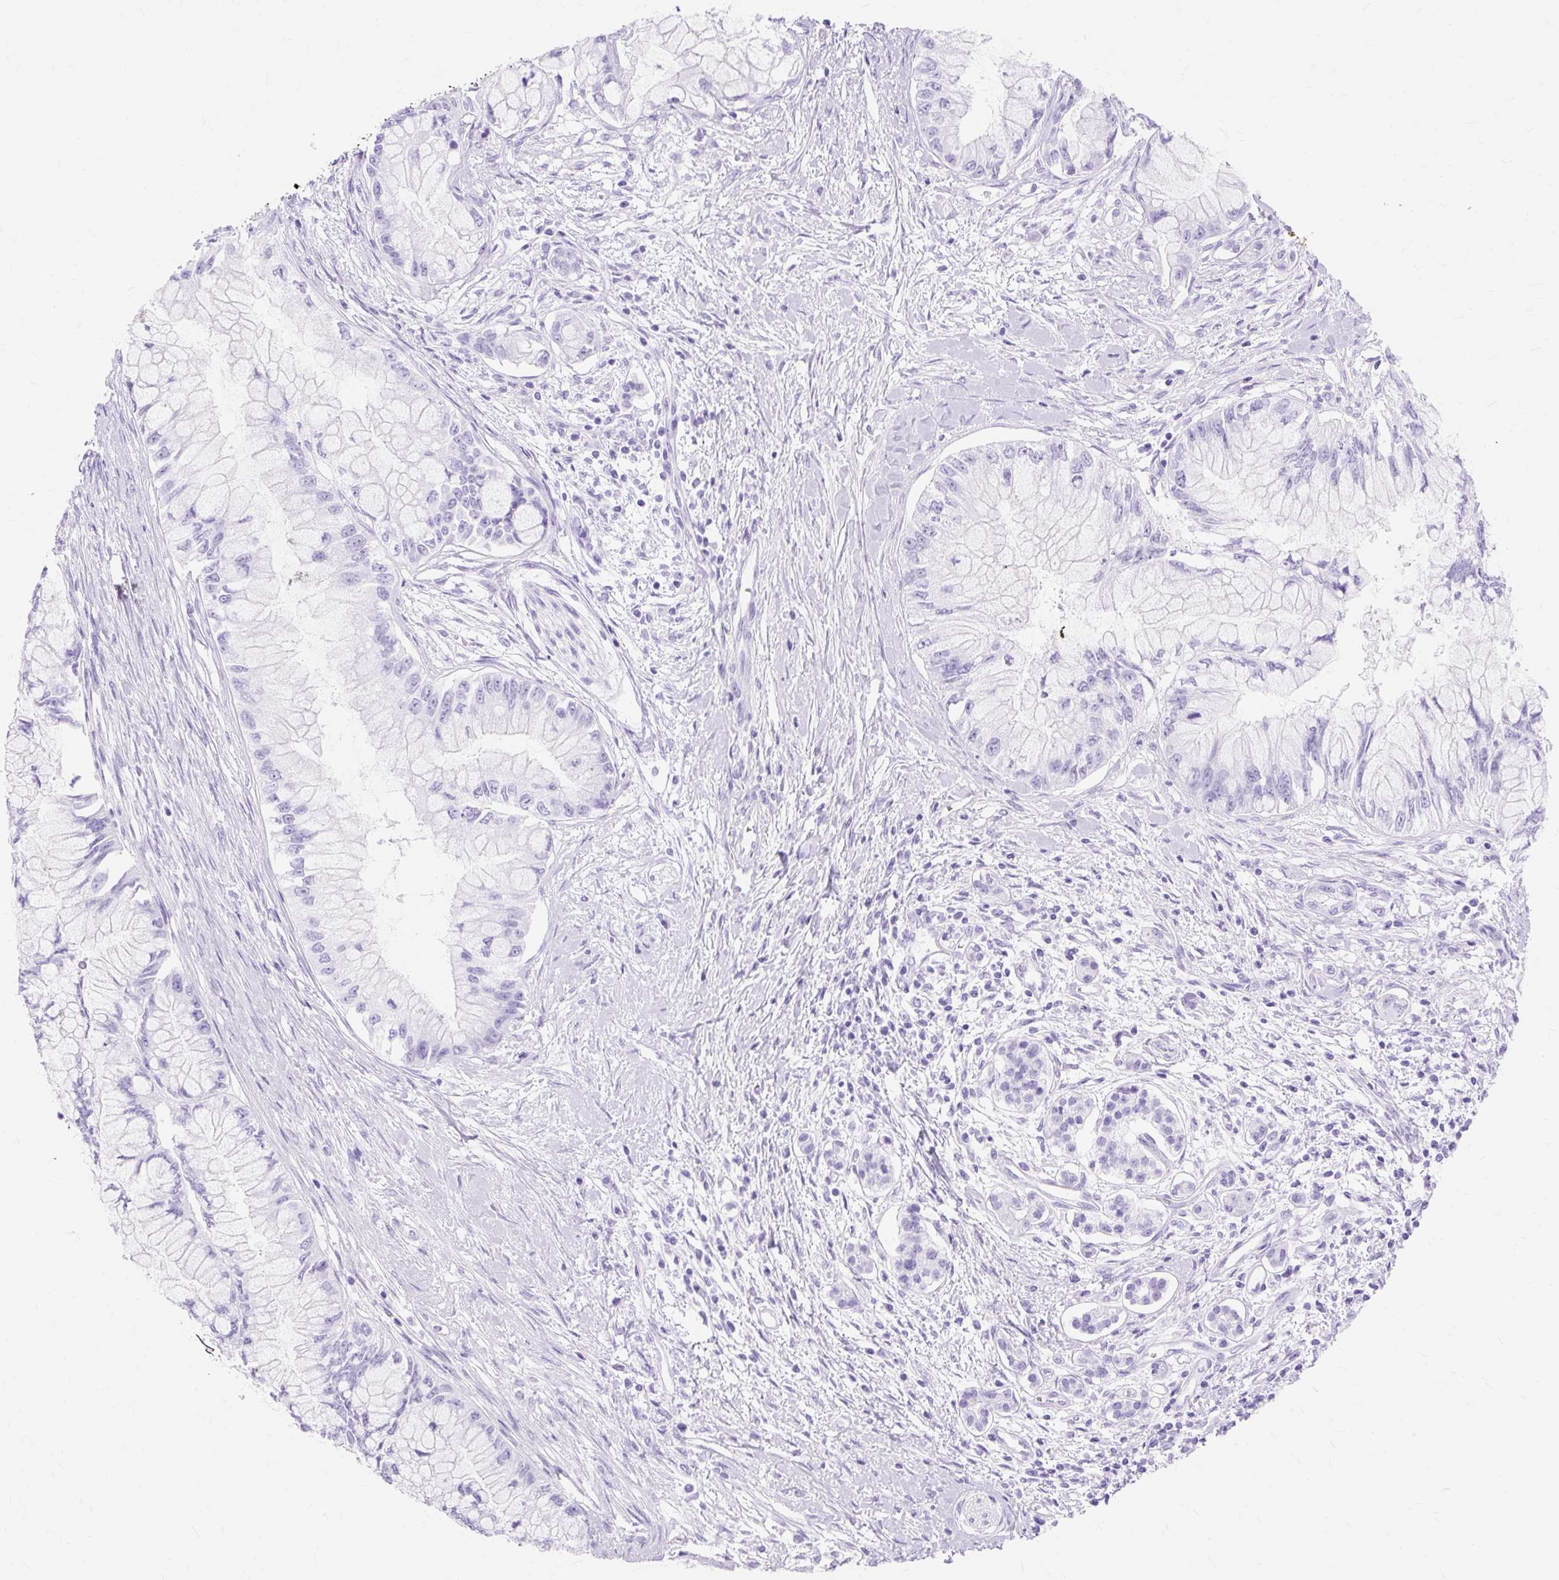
{"staining": {"intensity": "negative", "quantity": "none", "location": "none"}, "tissue": "pancreatic cancer", "cell_type": "Tumor cells", "image_type": "cancer", "snomed": [{"axis": "morphology", "description": "Adenocarcinoma, NOS"}, {"axis": "topography", "description": "Pancreas"}], "caption": "High power microscopy photomicrograph of an IHC histopathology image of pancreatic cancer, revealing no significant positivity in tumor cells.", "gene": "MBP", "patient": {"sex": "male", "age": 48}}